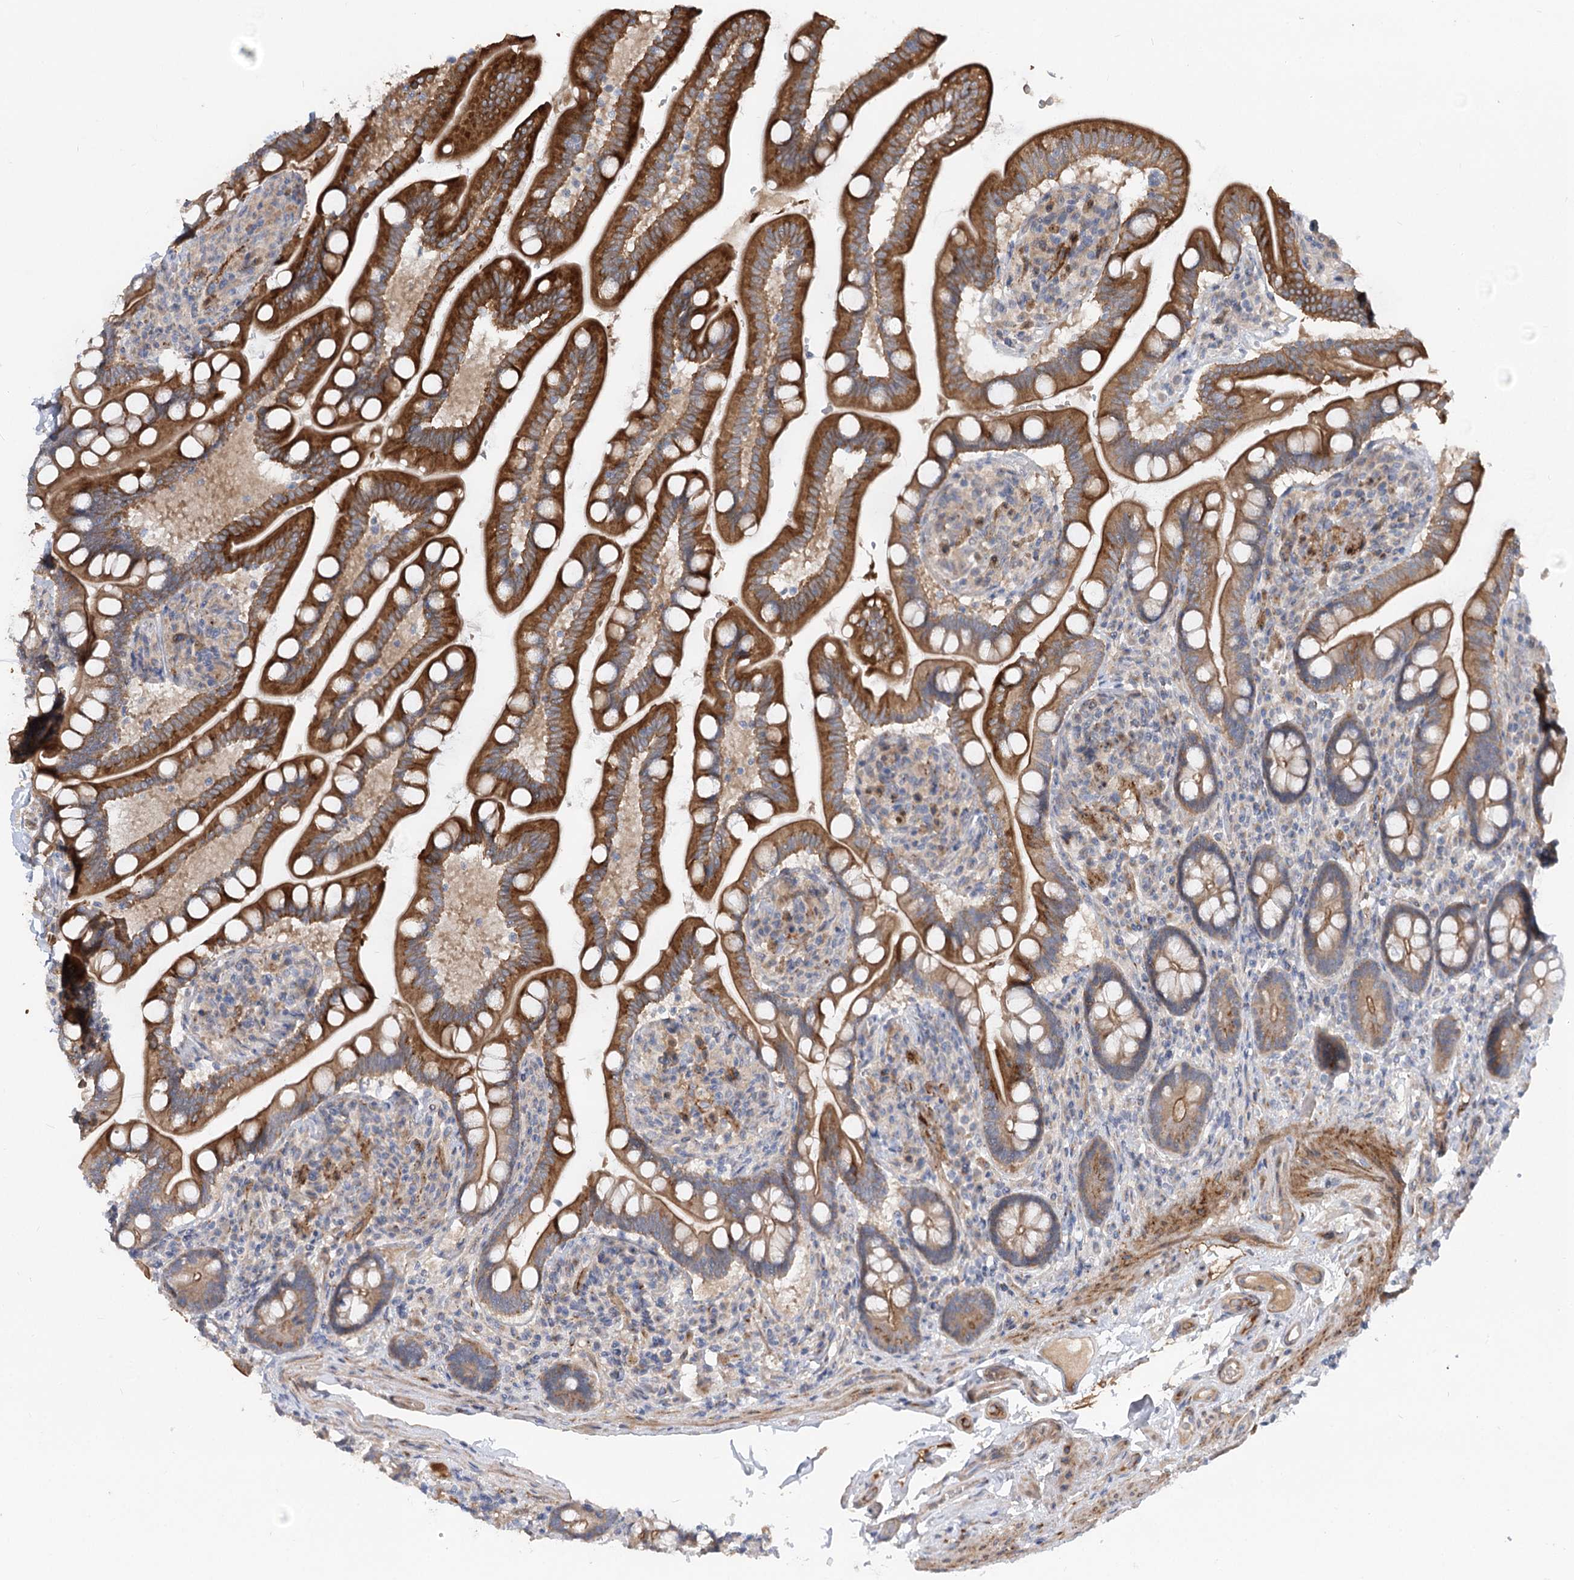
{"staining": {"intensity": "strong", "quantity": ">75%", "location": "cytoplasmic/membranous"}, "tissue": "small intestine", "cell_type": "Glandular cells", "image_type": "normal", "snomed": [{"axis": "morphology", "description": "Normal tissue, NOS"}, {"axis": "topography", "description": "Small intestine"}], "caption": "High-power microscopy captured an immunohistochemistry photomicrograph of normal small intestine, revealing strong cytoplasmic/membranous positivity in approximately >75% of glandular cells.", "gene": "FGF19", "patient": {"sex": "female", "age": 64}}